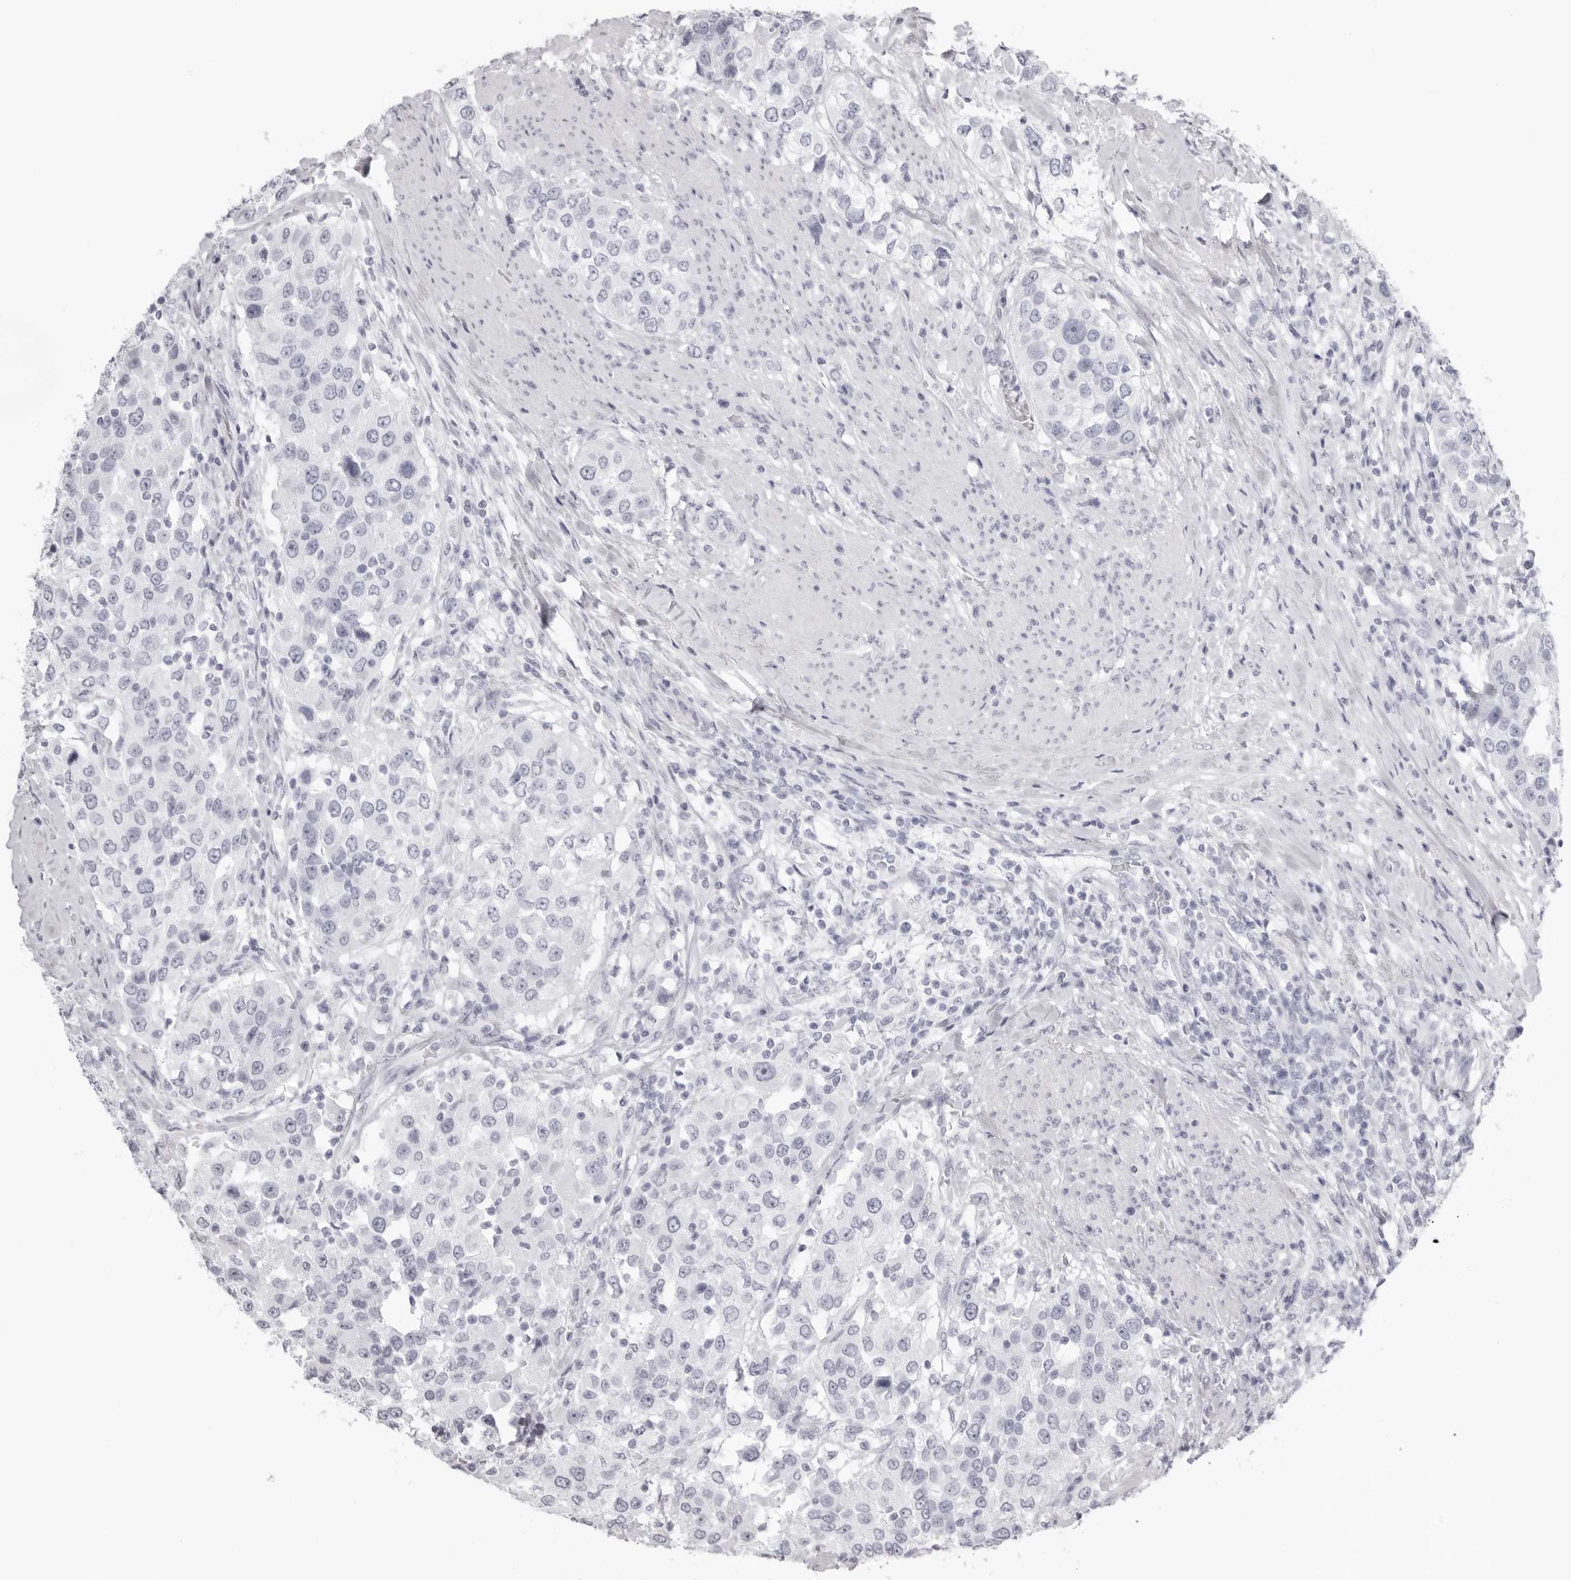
{"staining": {"intensity": "negative", "quantity": "none", "location": "none"}, "tissue": "urothelial cancer", "cell_type": "Tumor cells", "image_type": "cancer", "snomed": [{"axis": "morphology", "description": "Urothelial carcinoma, High grade"}, {"axis": "topography", "description": "Urinary bladder"}], "caption": "Tumor cells show no significant expression in high-grade urothelial carcinoma. (Brightfield microscopy of DAB (3,3'-diaminobenzidine) immunohistochemistry at high magnification).", "gene": "KLK9", "patient": {"sex": "female", "age": 80}}